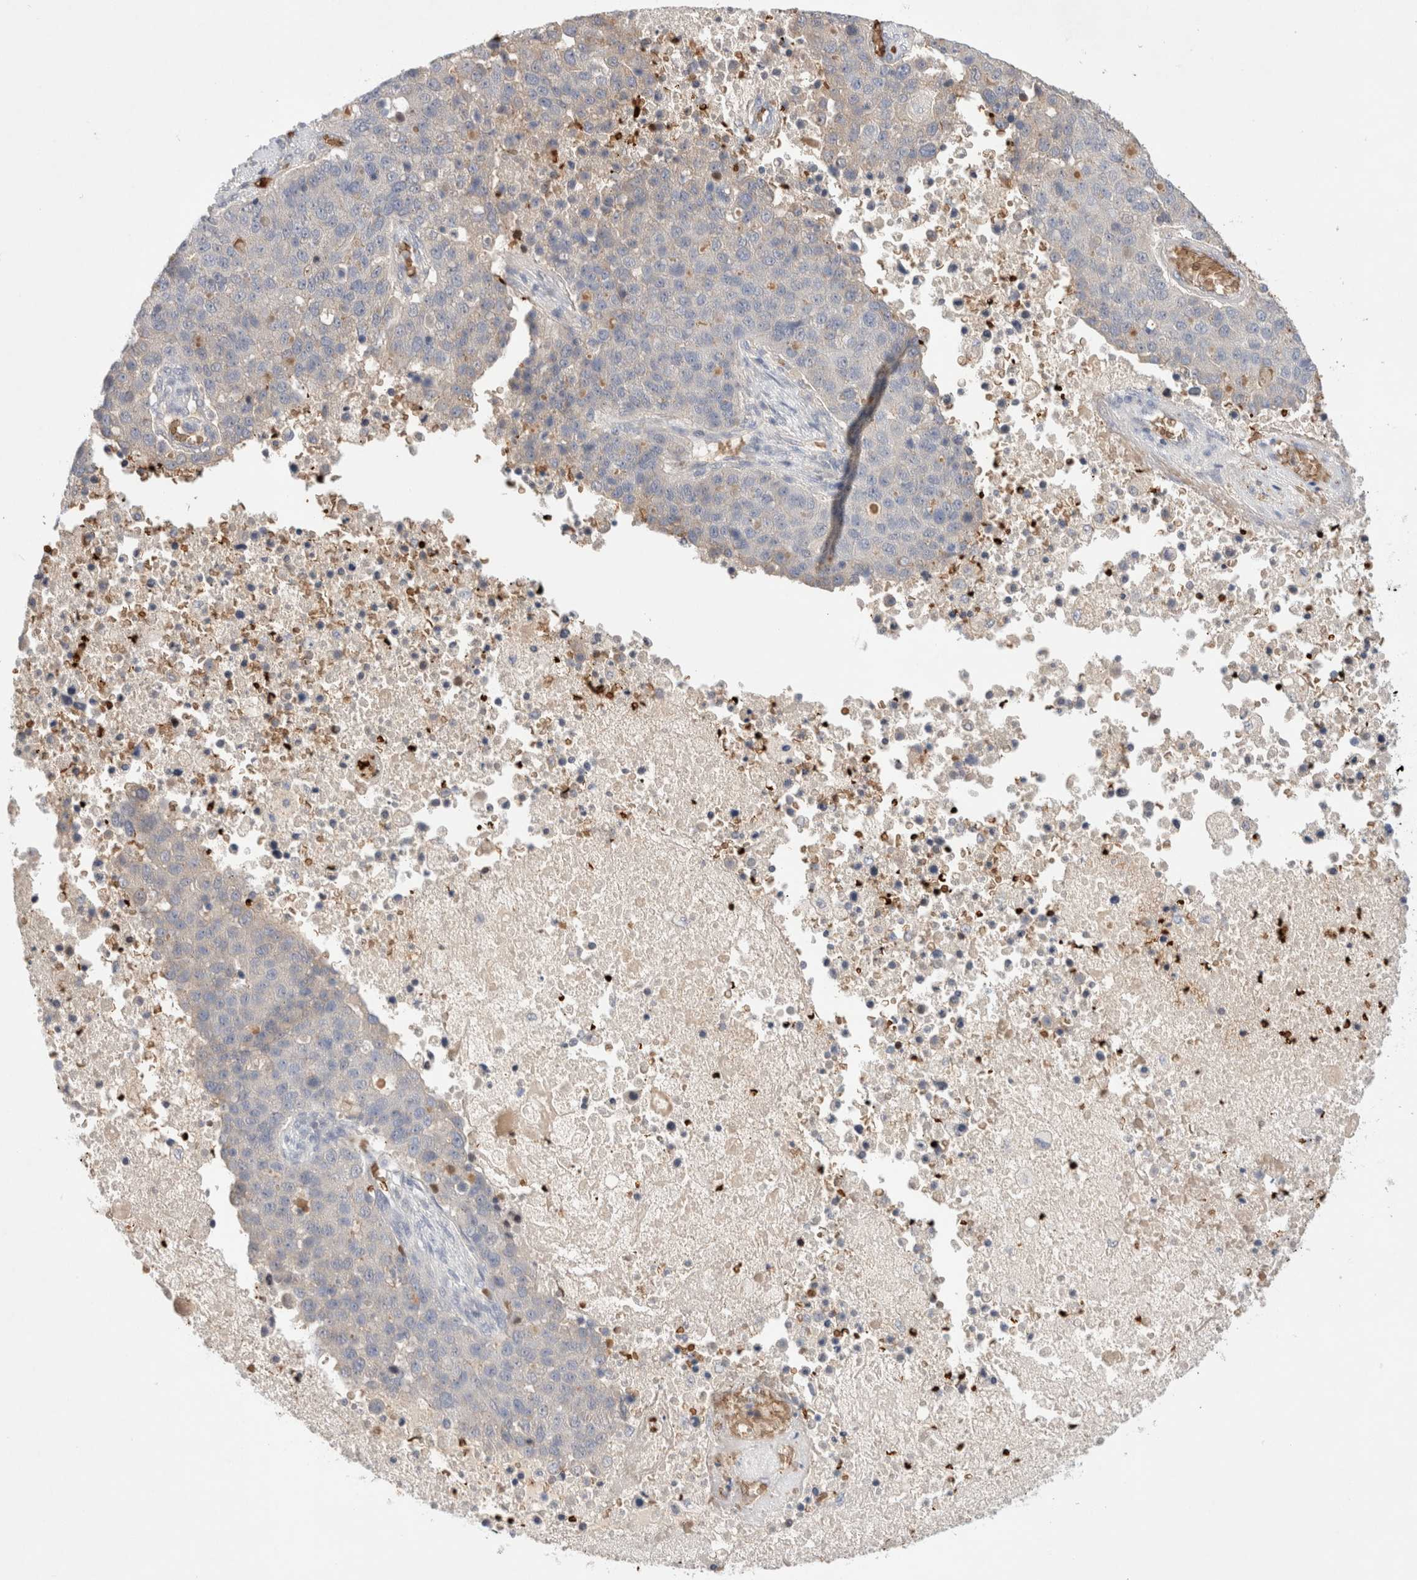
{"staining": {"intensity": "weak", "quantity": "<25%", "location": "cytoplasmic/membranous"}, "tissue": "pancreatic cancer", "cell_type": "Tumor cells", "image_type": "cancer", "snomed": [{"axis": "morphology", "description": "Adenocarcinoma, NOS"}, {"axis": "topography", "description": "Pancreas"}], "caption": "Immunohistochemistry image of human pancreatic cancer stained for a protein (brown), which reveals no expression in tumor cells. The staining was performed using DAB (3,3'-diaminobenzidine) to visualize the protein expression in brown, while the nuclei were stained in blue with hematoxylin (Magnification: 20x).", "gene": "MST1", "patient": {"sex": "female", "age": 61}}